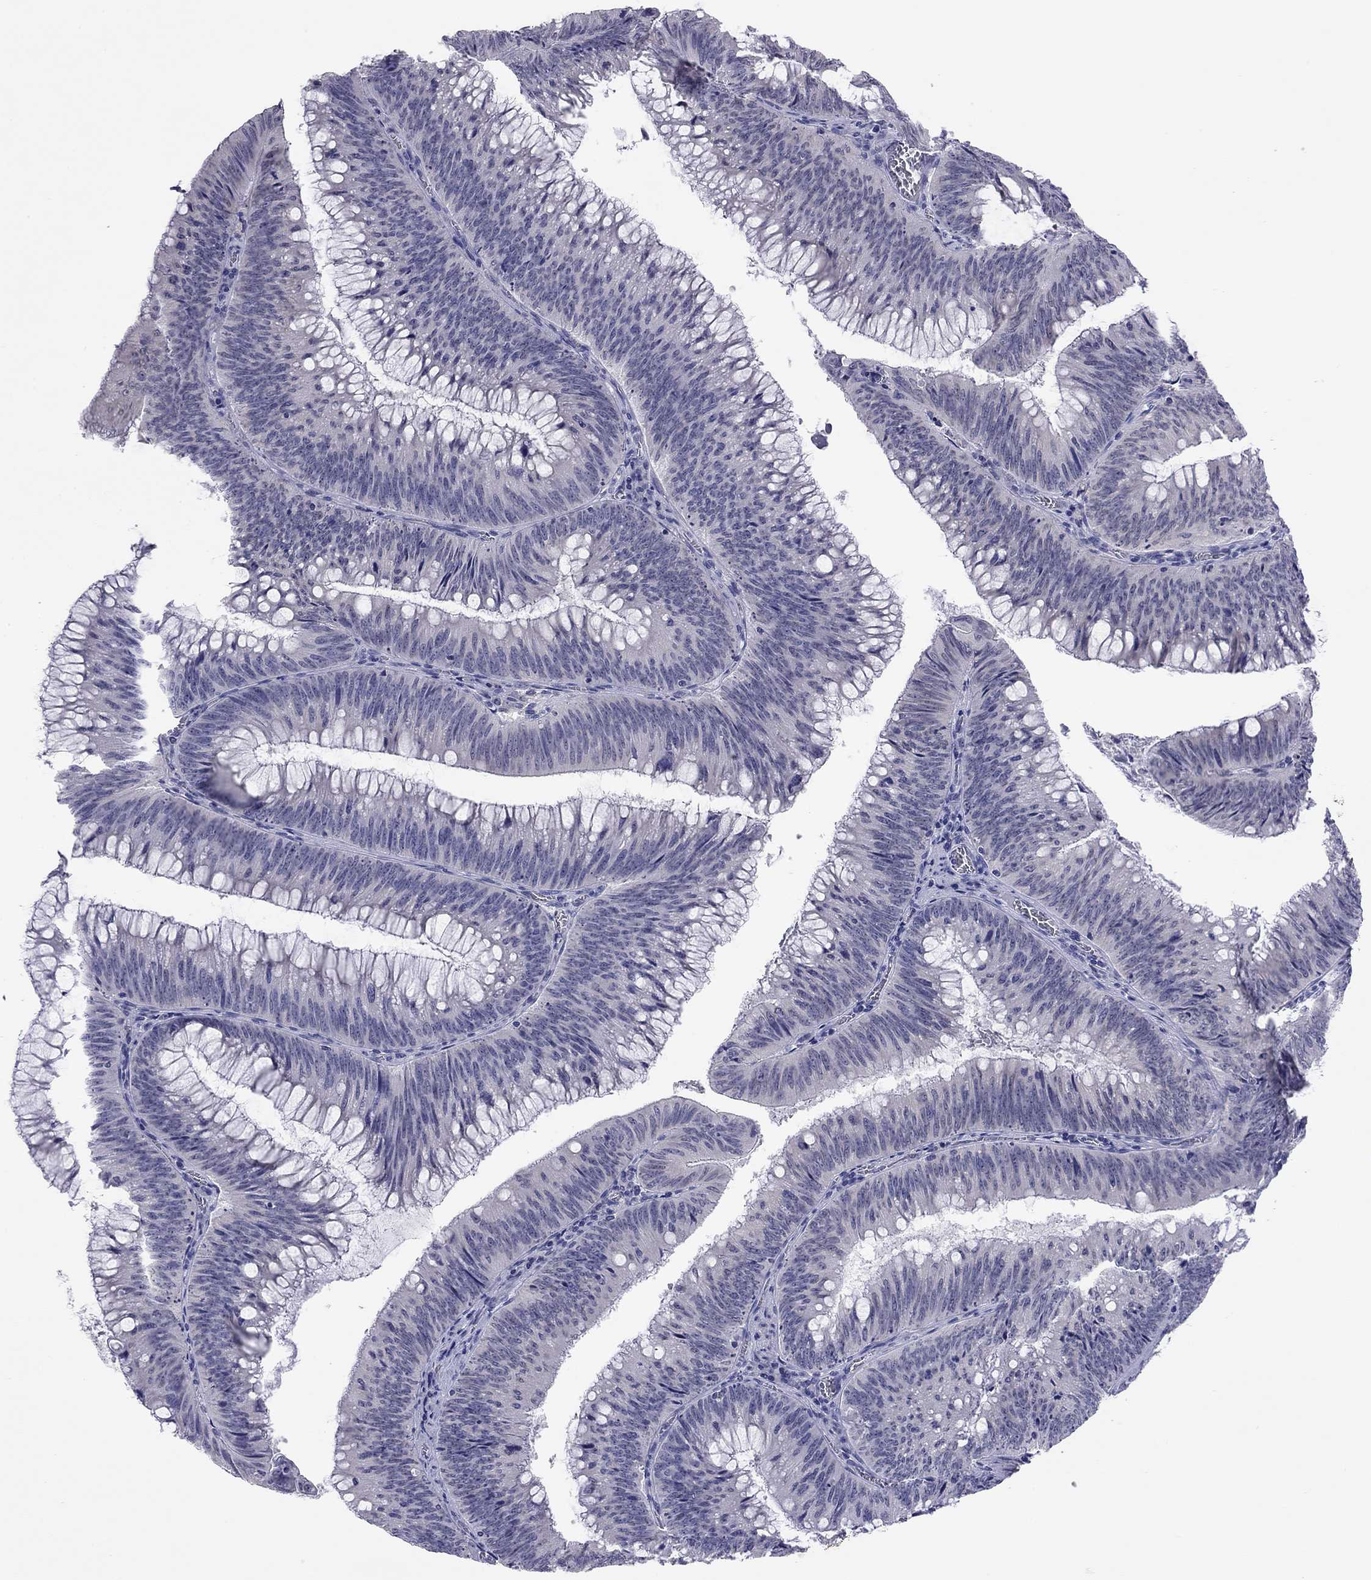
{"staining": {"intensity": "negative", "quantity": "none", "location": "none"}, "tissue": "colorectal cancer", "cell_type": "Tumor cells", "image_type": "cancer", "snomed": [{"axis": "morphology", "description": "Adenocarcinoma, NOS"}, {"axis": "topography", "description": "Rectum"}], "caption": "This is an IHC photomicrograph of human colorectal adenocarcinoma. There is no staining in tumor cells.", "gene": "ARMC12", "patient": {"sex": "female", "age": 72}}